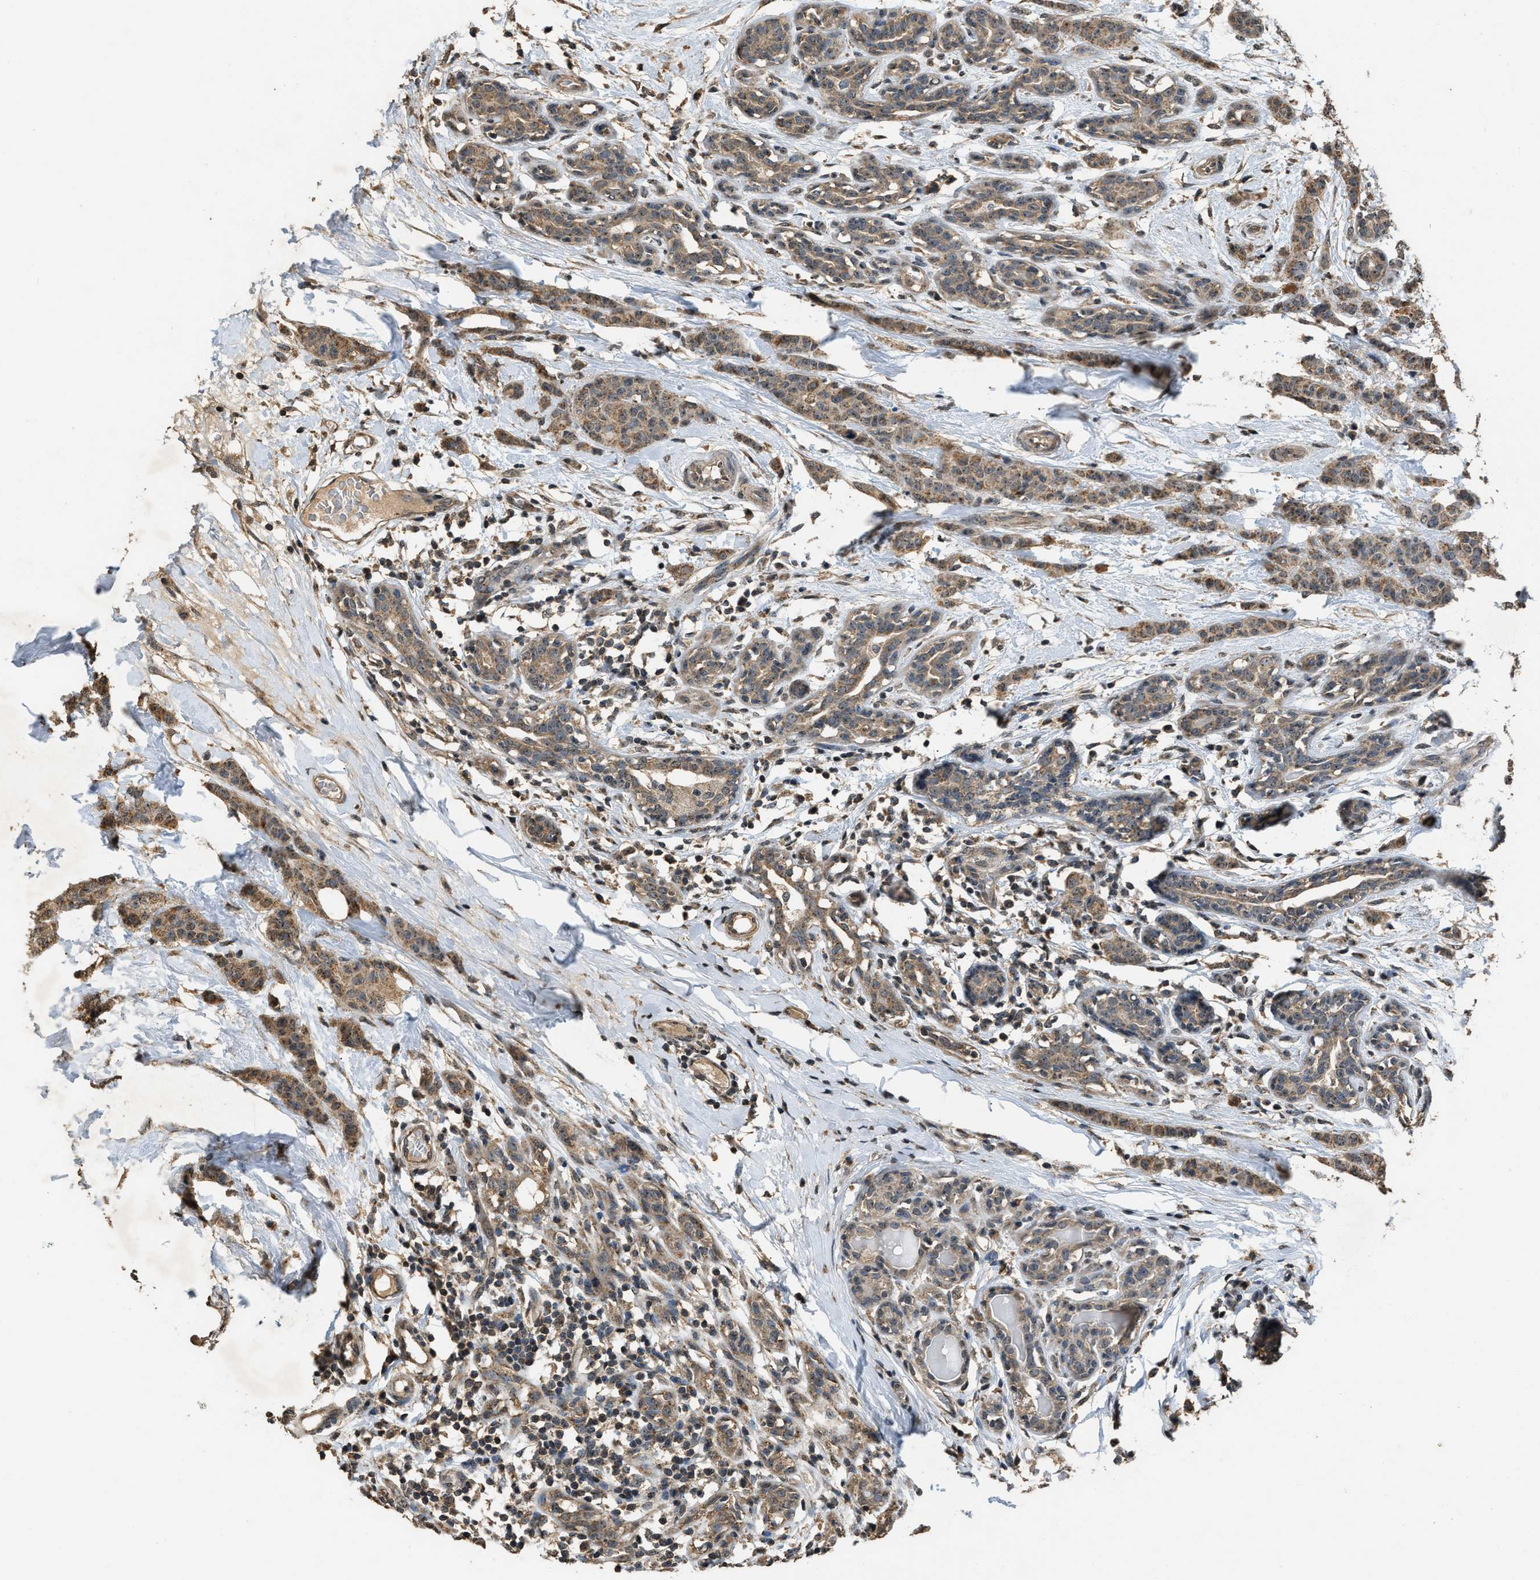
{"staining": {"intensity": "moderate", "quantity": ">75%", "location": "cytoplasmic/membranous,nuclear"}, "tissue": "breast cancer", "cell_type": "Tumor cells", "image_type": "cancer", "snomed": [{"axis": "morphology", "description": "Normal tissue, NOS"}, {"axis": "morphology", "description": "Duct carcinoma"}, {"axis": "topography", "description": "Breast"}], "caption": "Immunohistochemistry image of neoplastic tissue: infiltrating ductal carcinoma (breast) stained using IHC shows medium levels of moderate protein expression localized specifically in the cytoplasmic/membranous and nuclear of tumor cells, appearing as a cytoplasmic/membranous and nuclear brown color.", "gene": "DENND6B", "patient": {"sex": "female", "age": 40}}